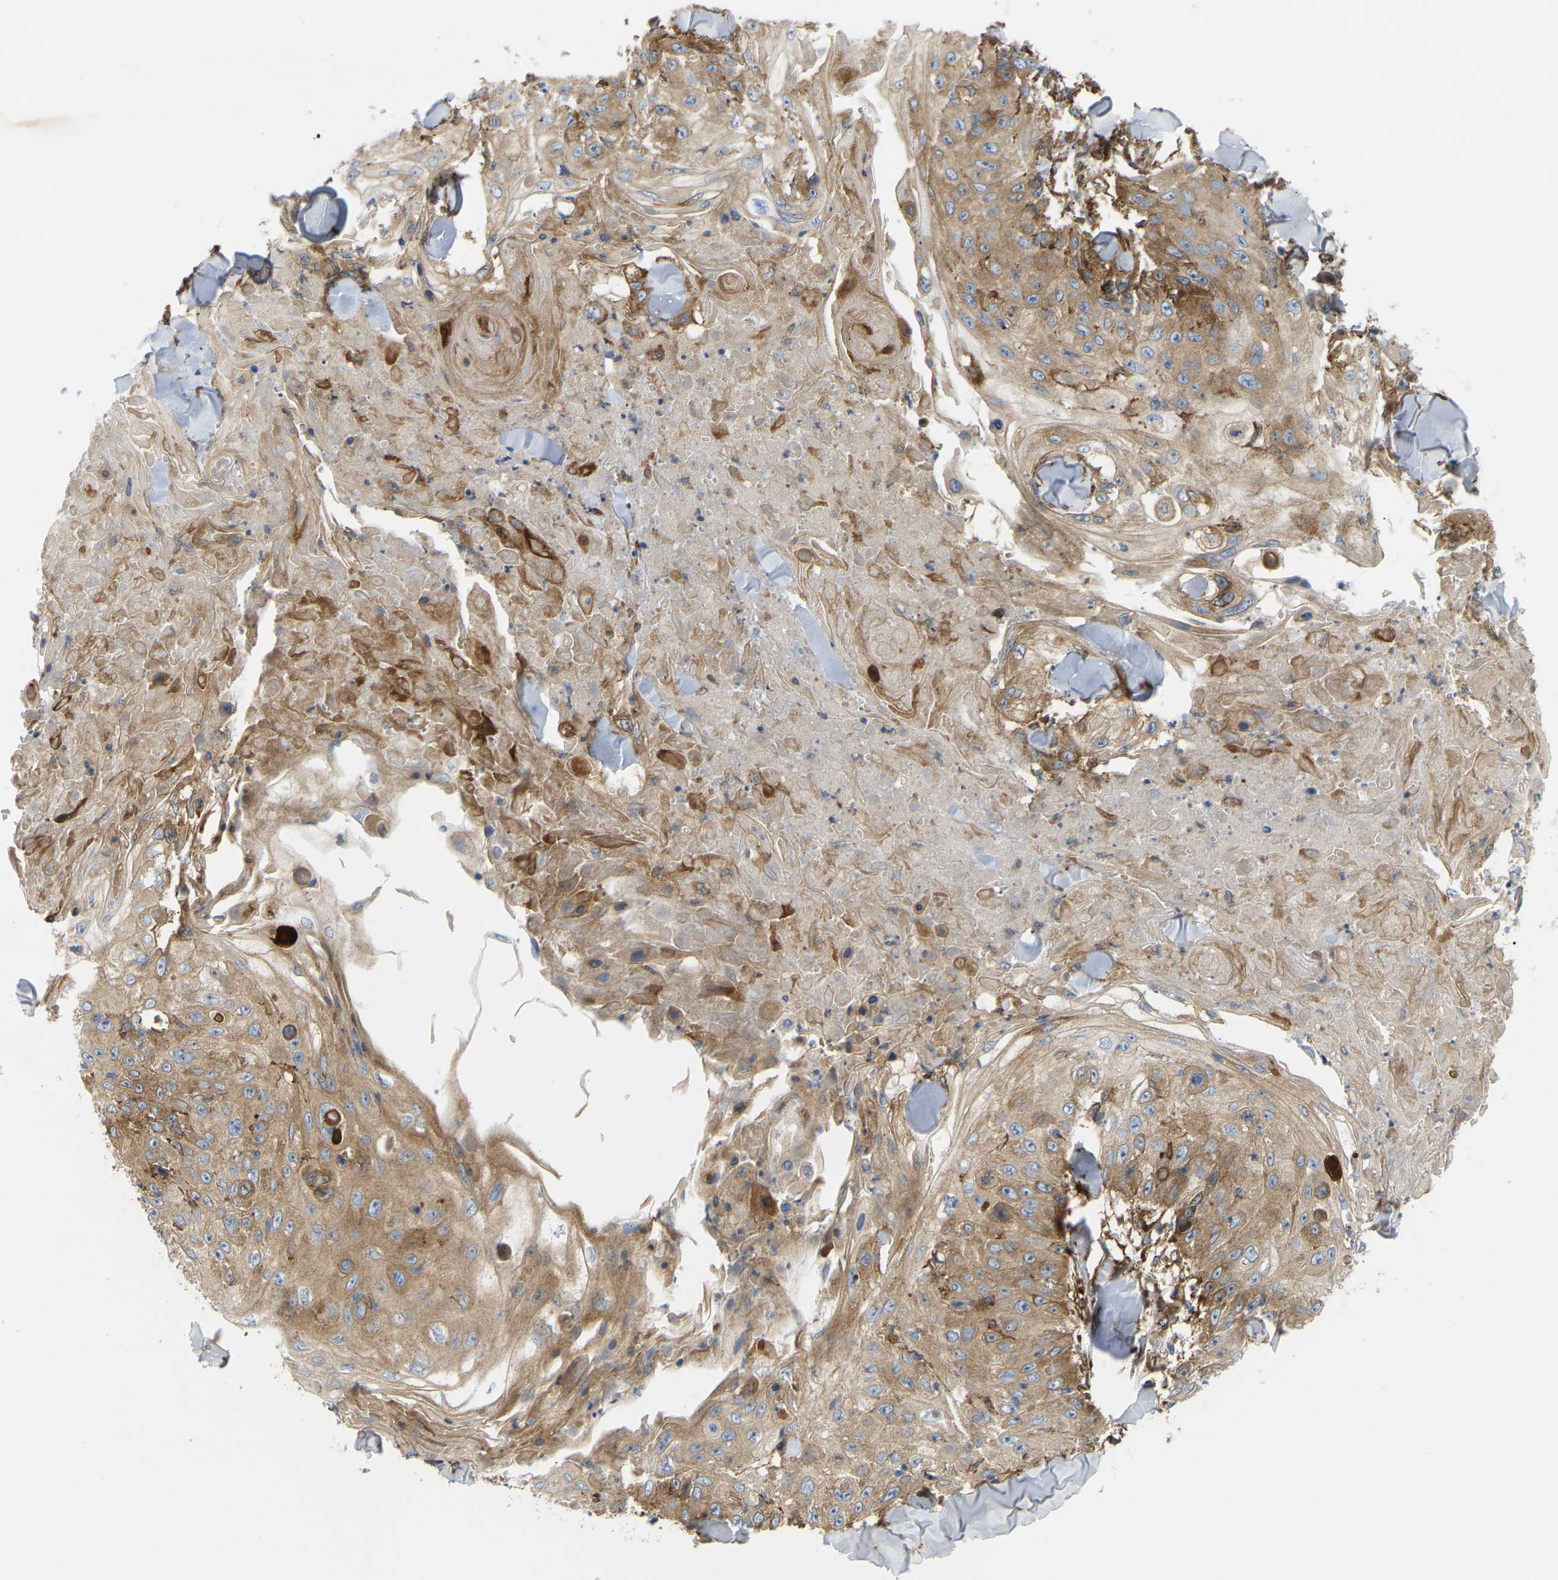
{"staining": {"intensity": "moderate", "quantity": ">75%", "location": "cytoplasmic/membranous"}, "tissue": "skin cancer", "cell_type": "Tumor cells", "image_type": "cancer", "snomed": [{"axis": "morphology", "description": "Squamous cell carcinoma, NOS"}, {"axis": "topography", "description": "Skin"}], "caption": "Skin cancer (squamous cell carcinoma) stained with IHC displays moderate cytoplasmic/membranous staining in about >75% of tumor cells. Nuclei are stained in blue.", "gene": "PICALM", "patient": {"sex": "male", "age": 86}}